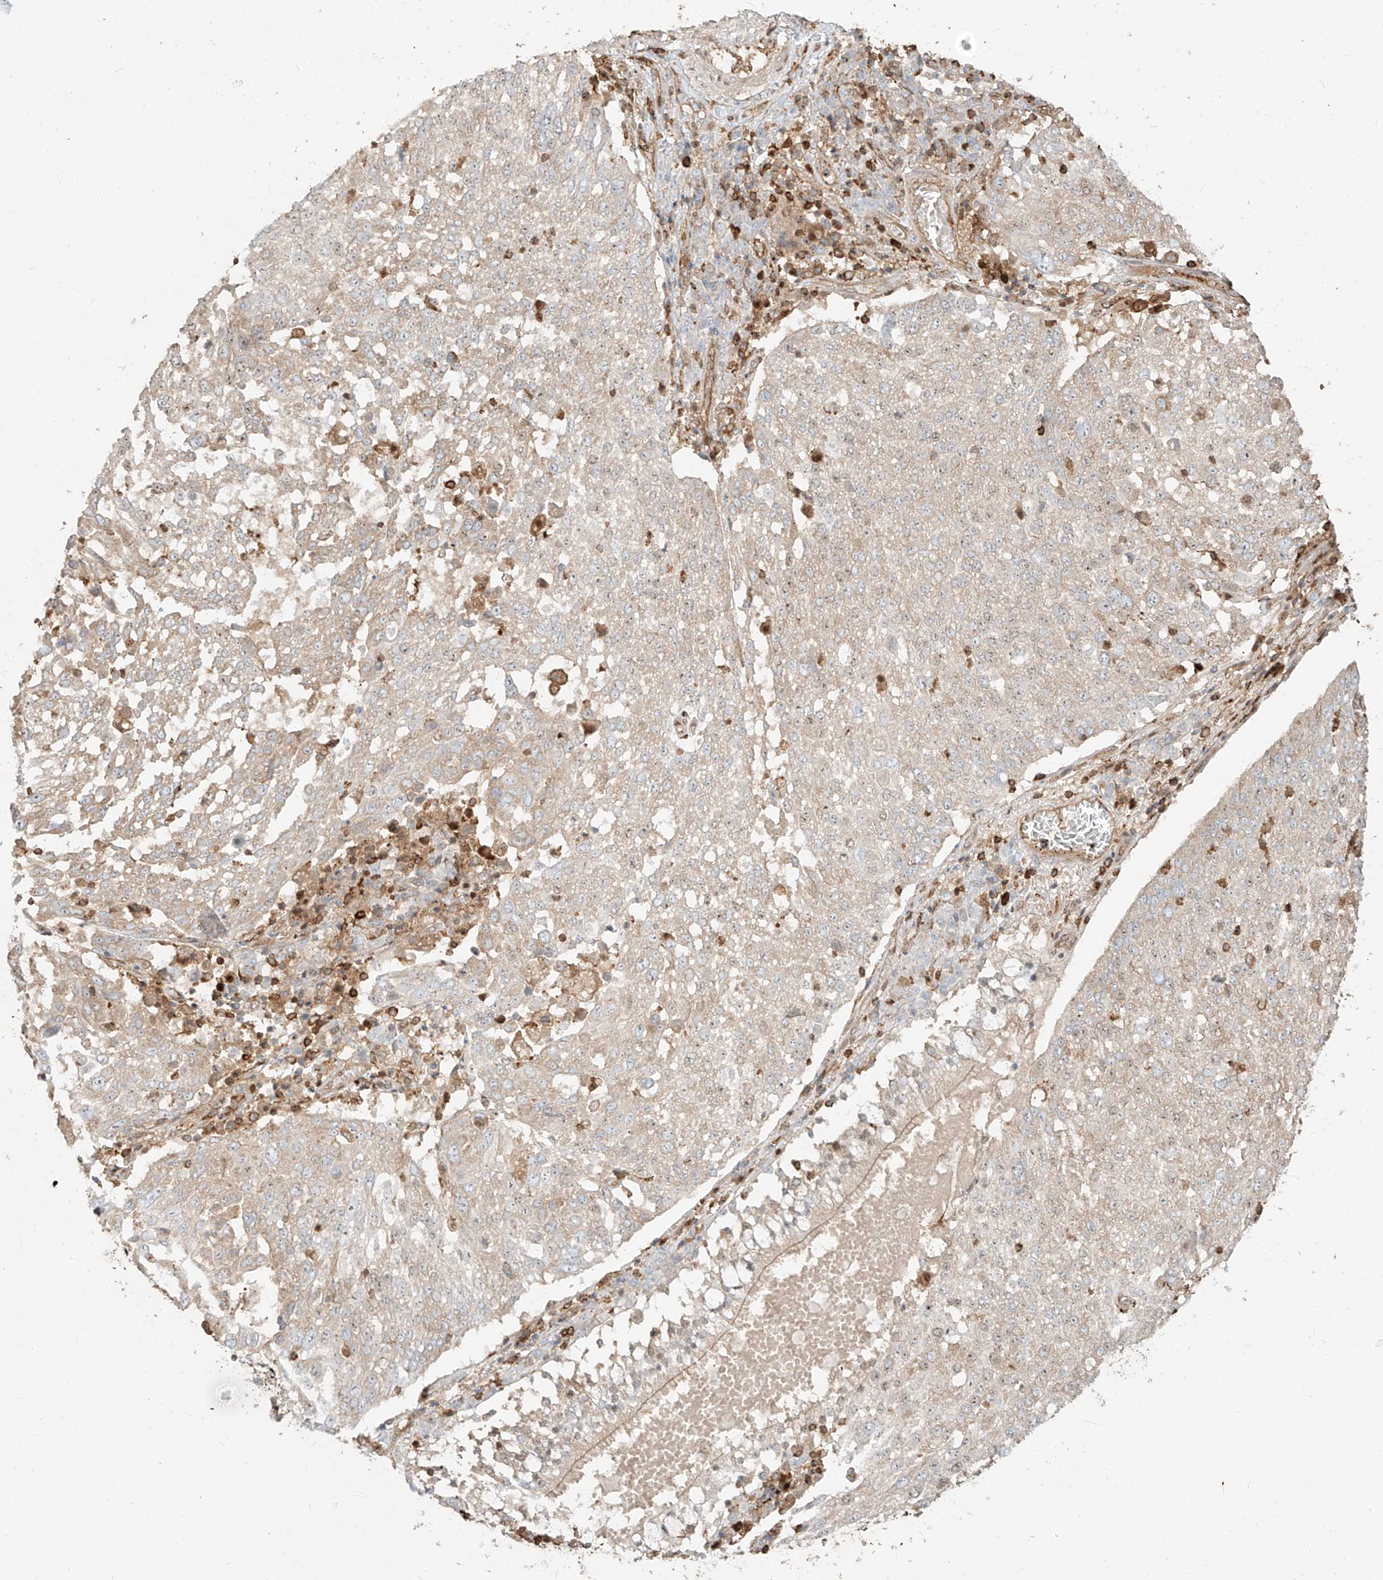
{"staining": {"intensity": "negative", "quantity": "none", "location": "none"}, "tissue": "lung cancer", "cell_type": "Tumor cells", "image_type": "cancer", "snomed": [{"axis": "morphology", "description": "Squamous cell carcinoma, NOS"}, {"axis": "topography", "description": "Lung"}], "caption": "Lung squamous cell carcinoma was stained to show a protein in brown. There is no significant staining in tumor cells.", "gene": "SNX9", "patient": {"sex": "male", "age": 65}}